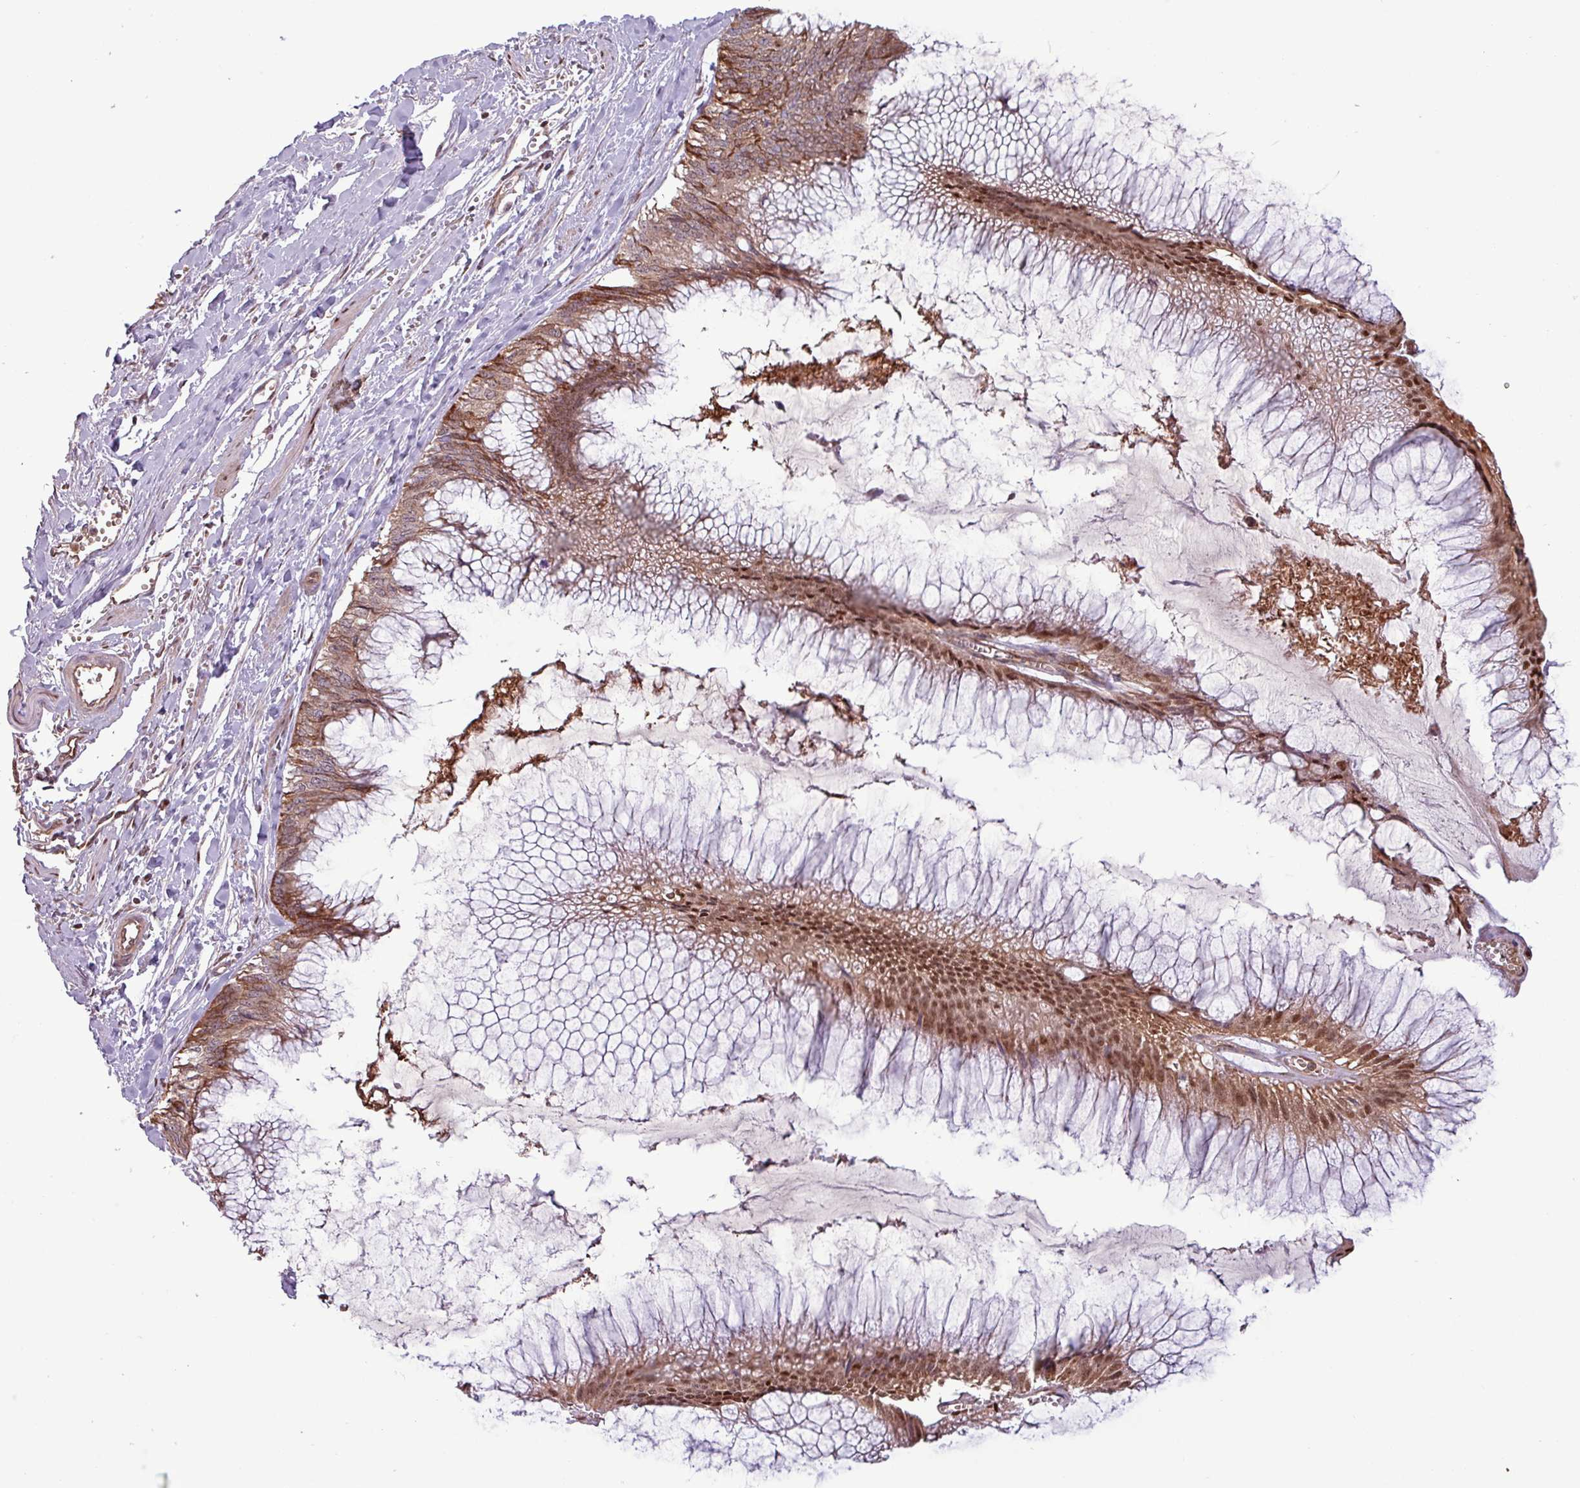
{"staining": {"intensity": "moderate", "quantity": ">75%", "location": "cytoplasmic/membranous,nuclear"}, "tissue": "ovarian cancer", "cell_type": "Tumor cells", "image_type": "cancer", "snomed": [{"axis": "morphology", "description": "Cystadenocarcinoma, mucinous, NOS"}, {"axis": "topography", "description": "Ovary"}], "caption": "Protein expression analysis of human ovarian mucinous cystadenocarcinoma reveals moderate cytoplasmic/membranous and nuclear expression in approximately >75% of tumor cells.", "gene": "PDPR", "patient": {"sex": "female", "age": 44}}